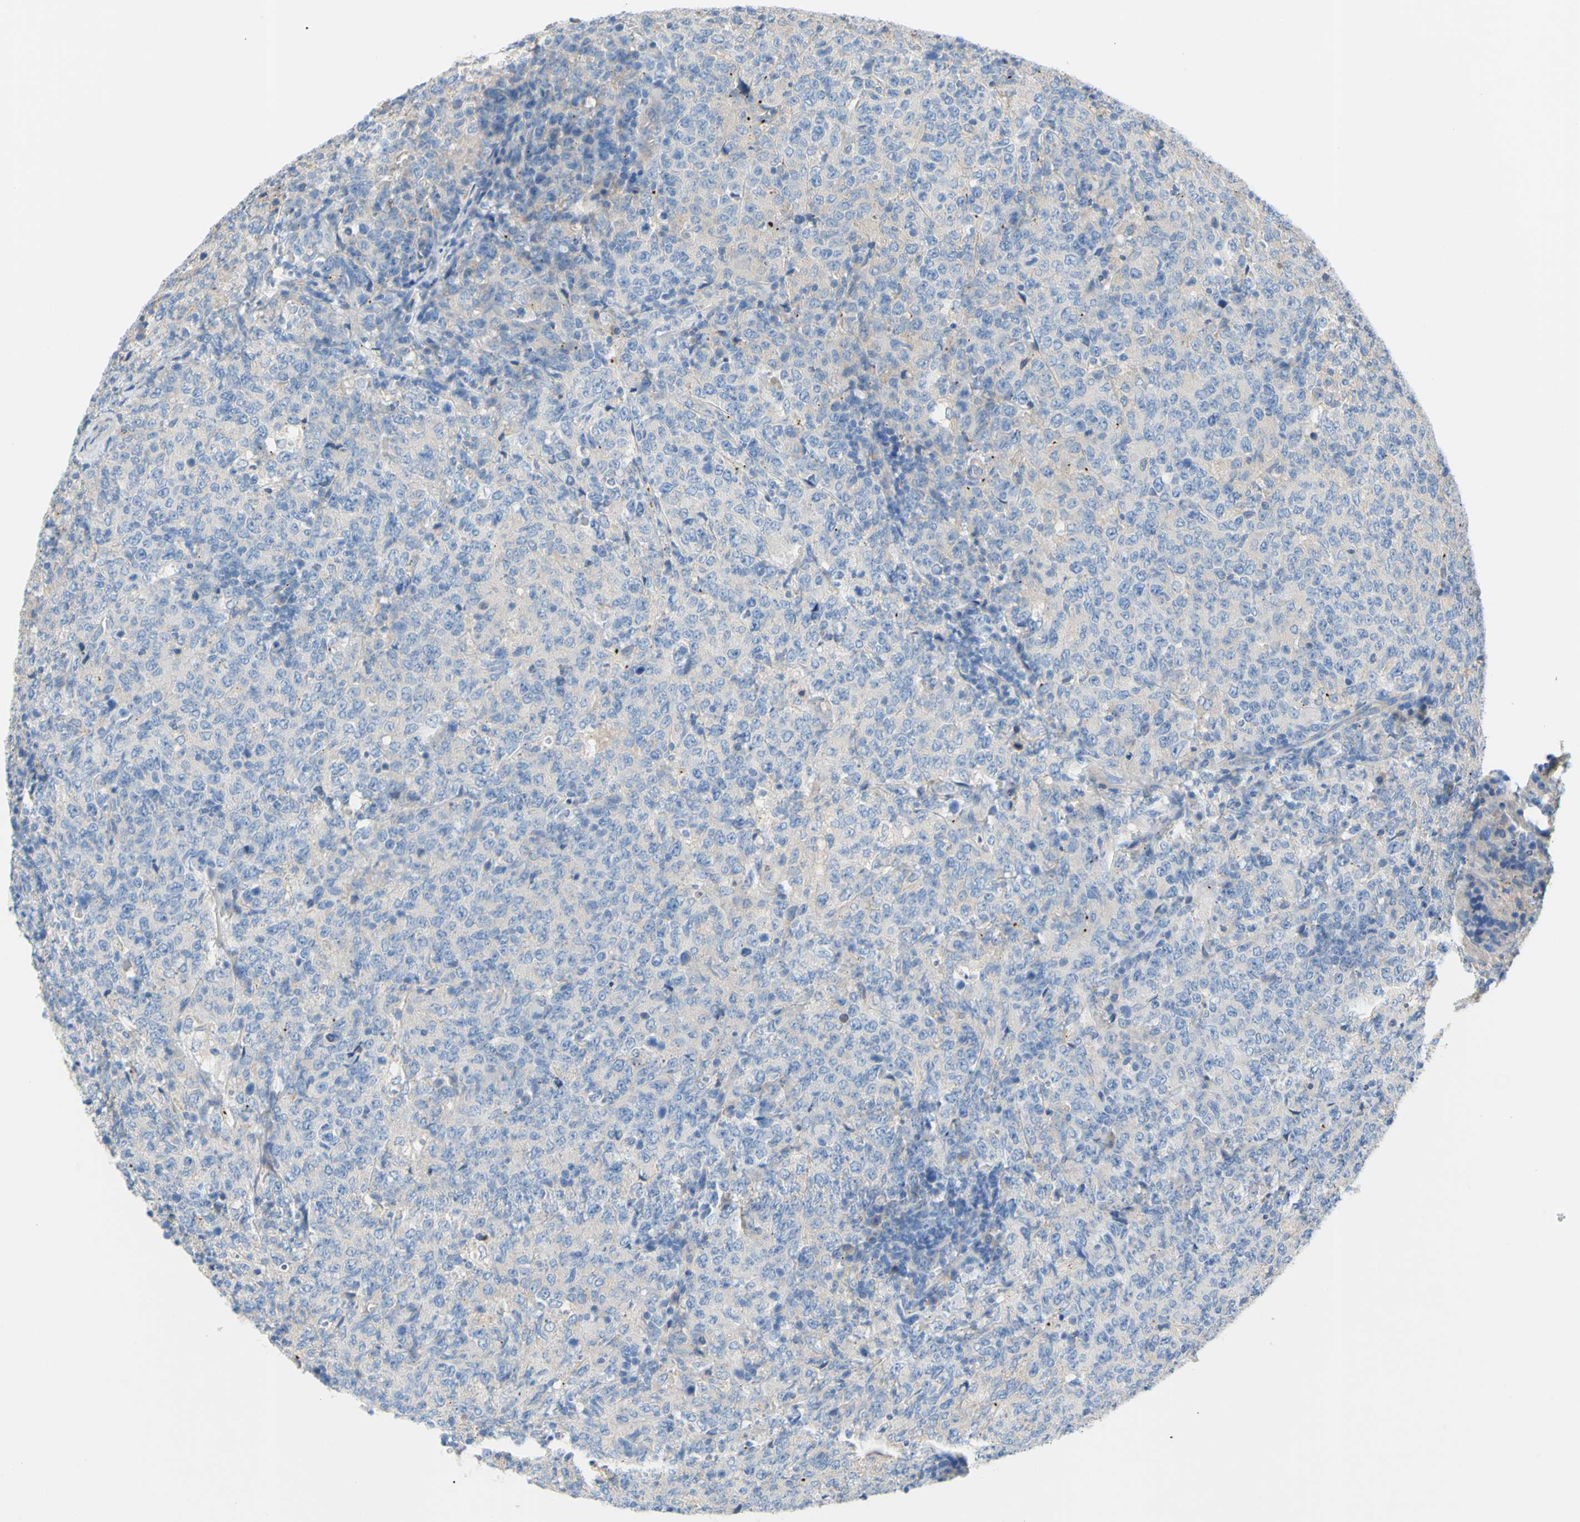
{"staining": {"intensity": "negative", "quantity": "none", "location": "none"}, "tissue": "lymphoma", "cell_type": "Tumor cells", "image_type": "cancer", "snomed": [{"axis": "morphology", "description": "Malignant lymphoma, non-Hodgkin's type, High grade"}, {"axis": "topography", "description": "Tonsil"}], "caption": "There is no significant expression in tumor cells of high-grade malignant lymphoma, non-Hodgkin's type.", "gene": "TMEM59L", "patient": {"sex": "female", "age": 36}}